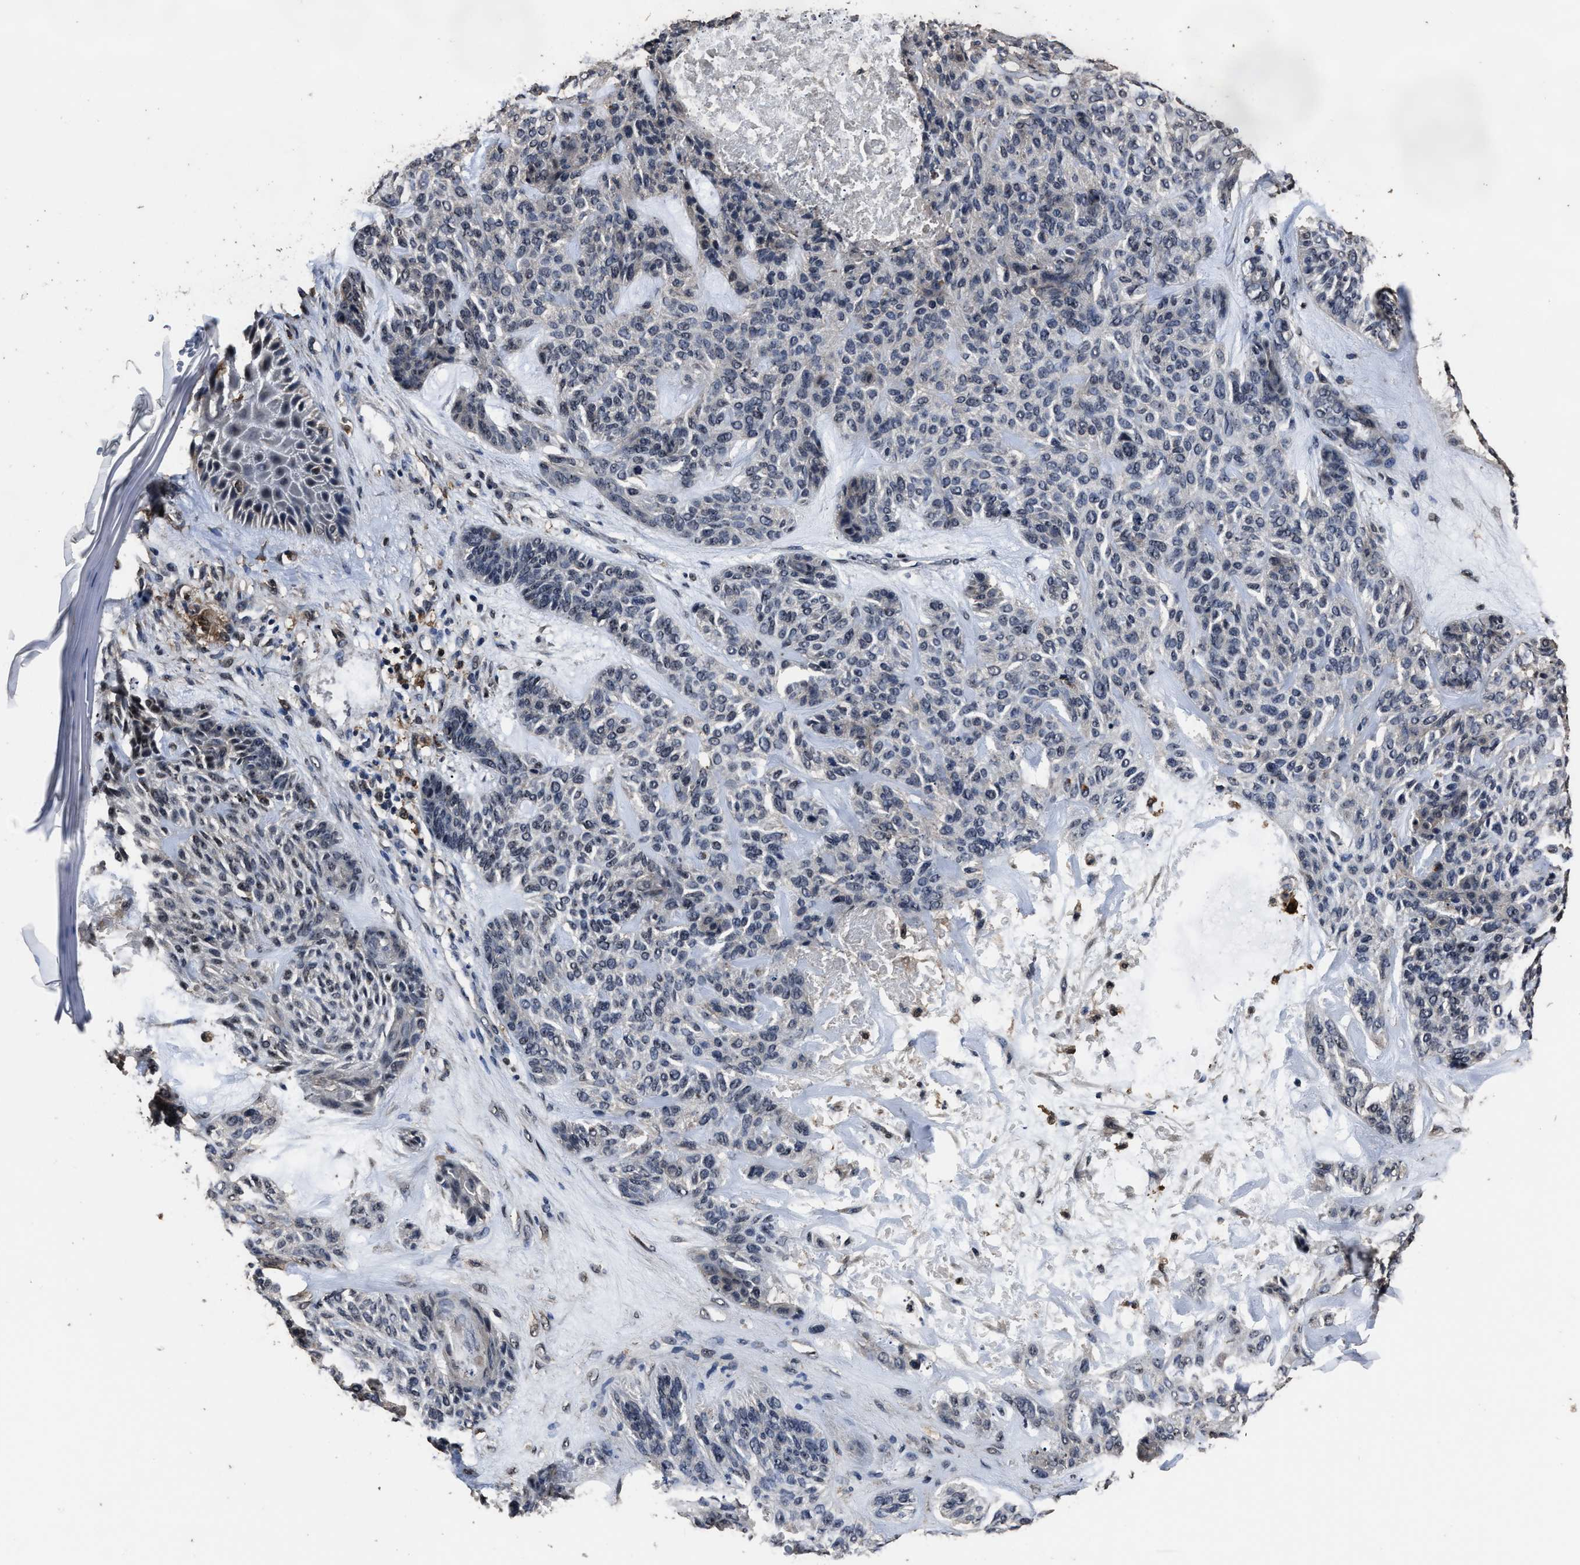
{"staining": {"intensity": "negative", "quantity": "none", "location": "none"}, "tissue": "skin cancer", "cell_type": "Tumor cells", "image_type": "cancer", "snomed": [{"axis": "morphology", "description": "Basal cell carcinoma"}, {"axis": "topography", "description": "Skin"}], "caption": "The micrograph displays no significant staining in tumor cells of skin cancer.", "gene": "RSBN1L", "patient": {"sex": "male", "age": 55}}